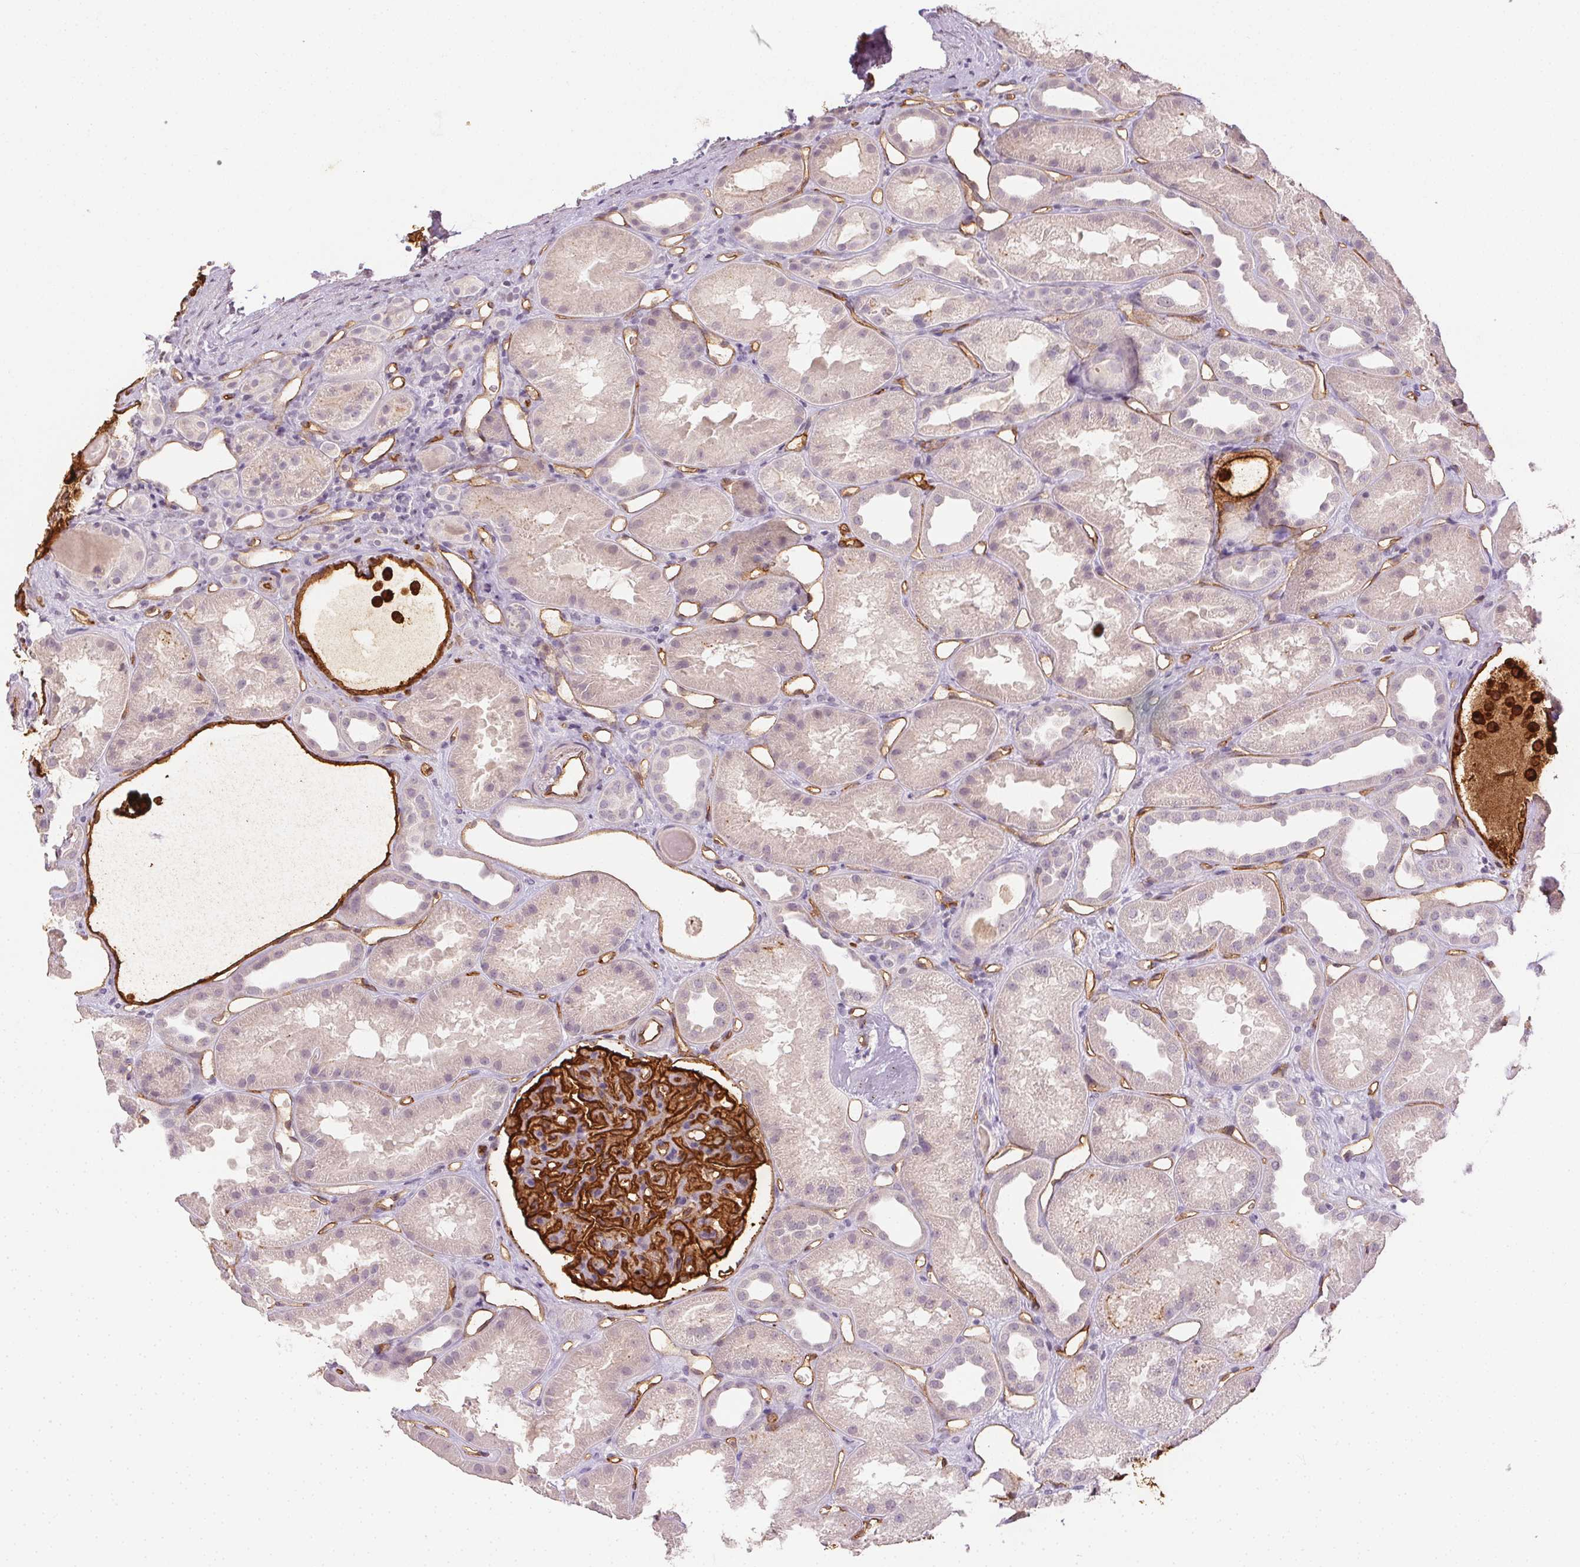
{"staining": {"intensity": "strong", "quantity": "25%-75%", "location": "cytoplasmic/membranous"}, "tissue": "kidney", "cell_type": "Cells in glomeruli", "image_type": "normal", "snomed": [{"axis": "morphology", "description": "Normal tissue, NOS"}, {"axis": "topography", "description": "Kidney"}], "caption": "Kidney stained for a protein (brown) exhibits strong cytoplasmic/membranous positive staining in about 25%-75% of cells in glomeruli.", "gene": "PODXL", "patient": {"sex": "male", "age": 61}}